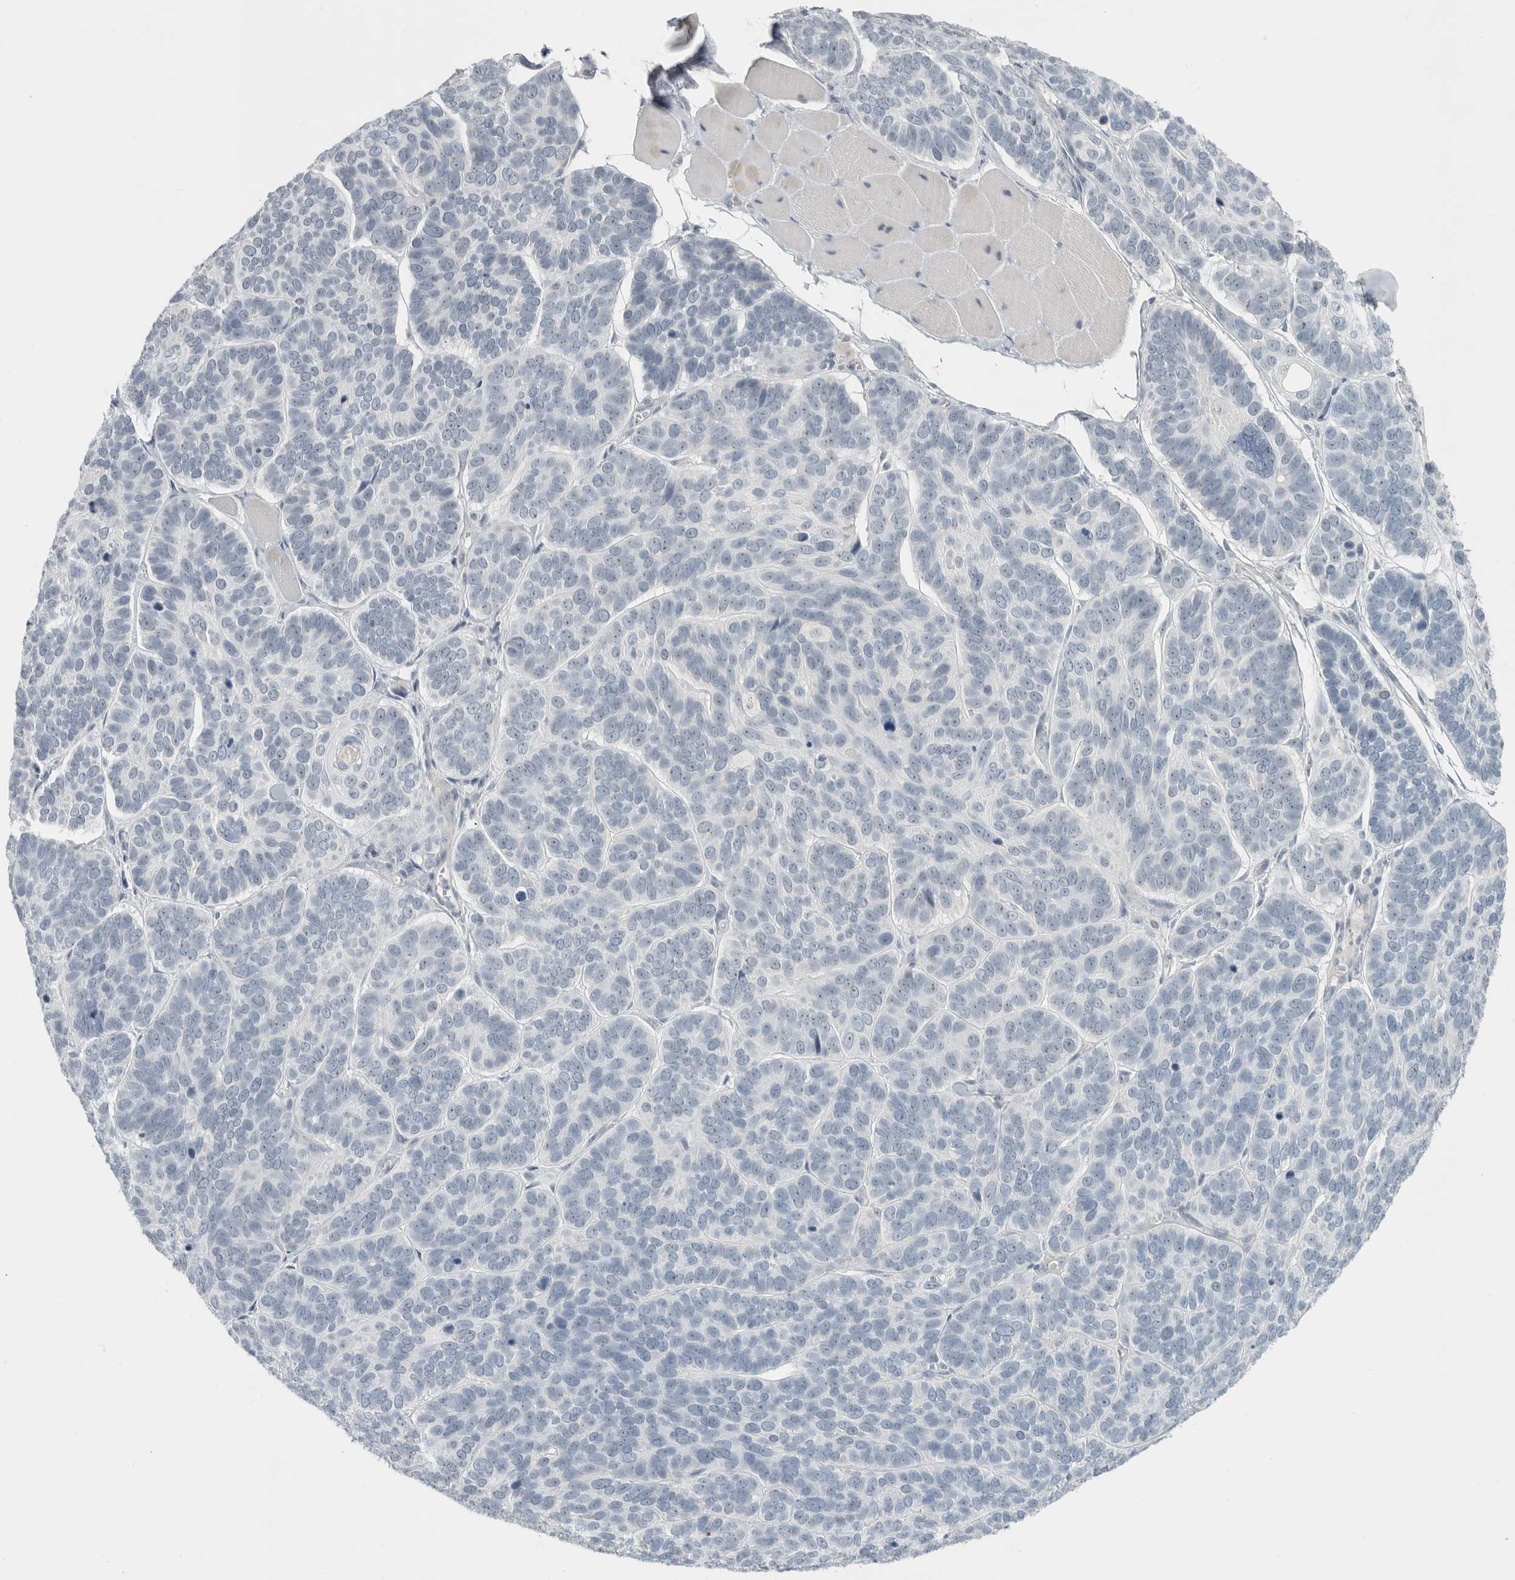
{"staining": {"intensity": "negative", "quantity": "none", "location": "none"}, "tissue": "skin cancer", "cell_type": "Tumor cells", "image_type": "cancer", "snomed": [{"axis": "morphology", "description": "Basal cell carcinoma"}, {"axis": "topography", "description": "Skin"}], "caption": "This is an immunohistochemistry (IHC) micrograph of basal cell carcinoma (skin). There is no positivity in tumor cells.", "gene": "FMR1NB", "patient": {"sex": "male", "age": 62}}